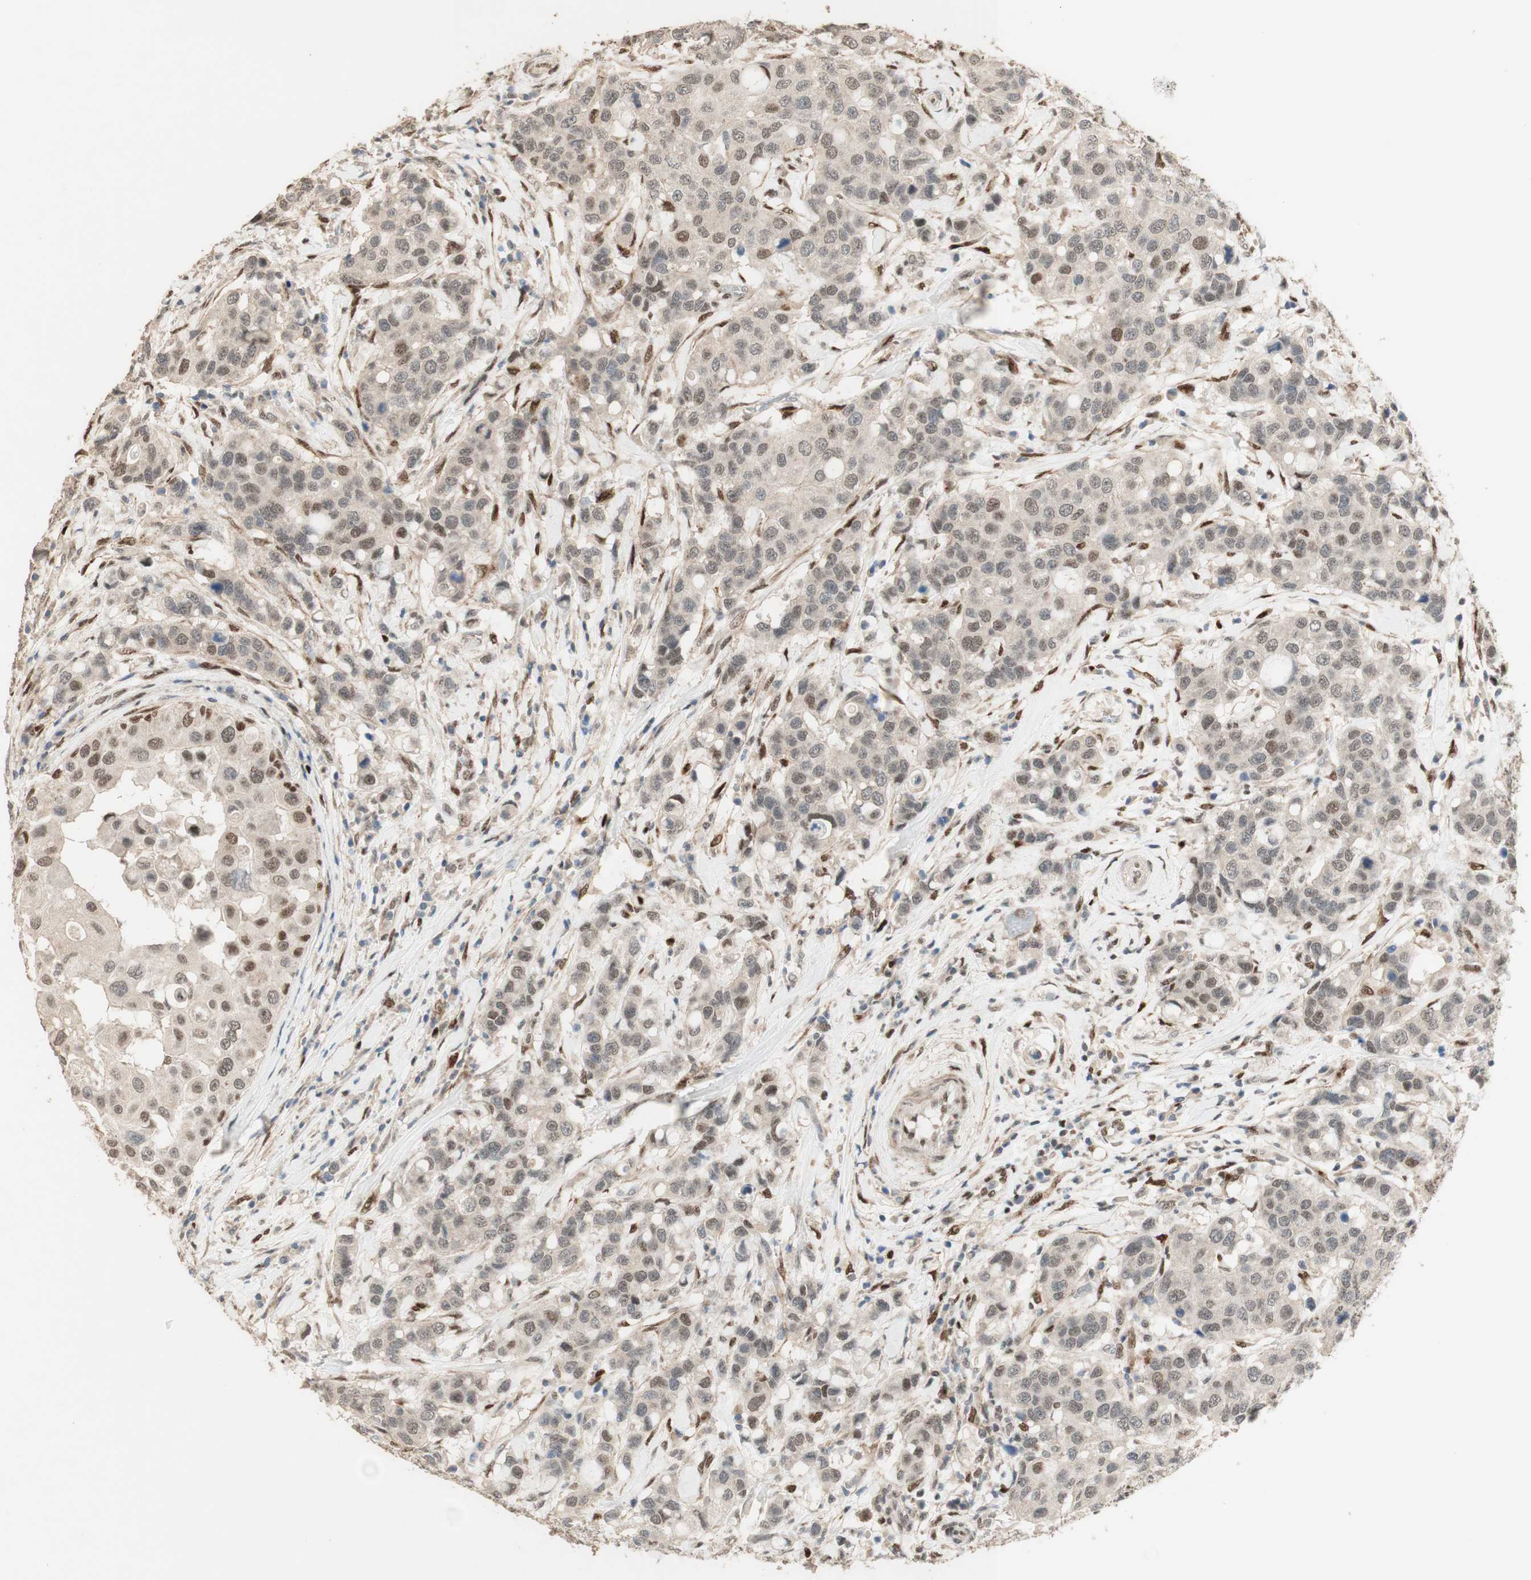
{"staining": {"intensity": "moderate", "quantity": ">75%", "location": "nuclear"}, "tissue": "breast cancer", "cell_type": "Tumor cells", "image_type": "cancer", "snomed": [{"axis": "morphology", "description": "Duct carcinoma"}, {"axis": "topography", "description": "Breast"}], "caption": "Breast invasive ductal carcinoma tissue shows moderate nuclear staining in approximately >75% of tumor cells, visualized by immunohistochemistry.", "gene": "FOXP1", "patient": {"sex": "female", "age": 27}}